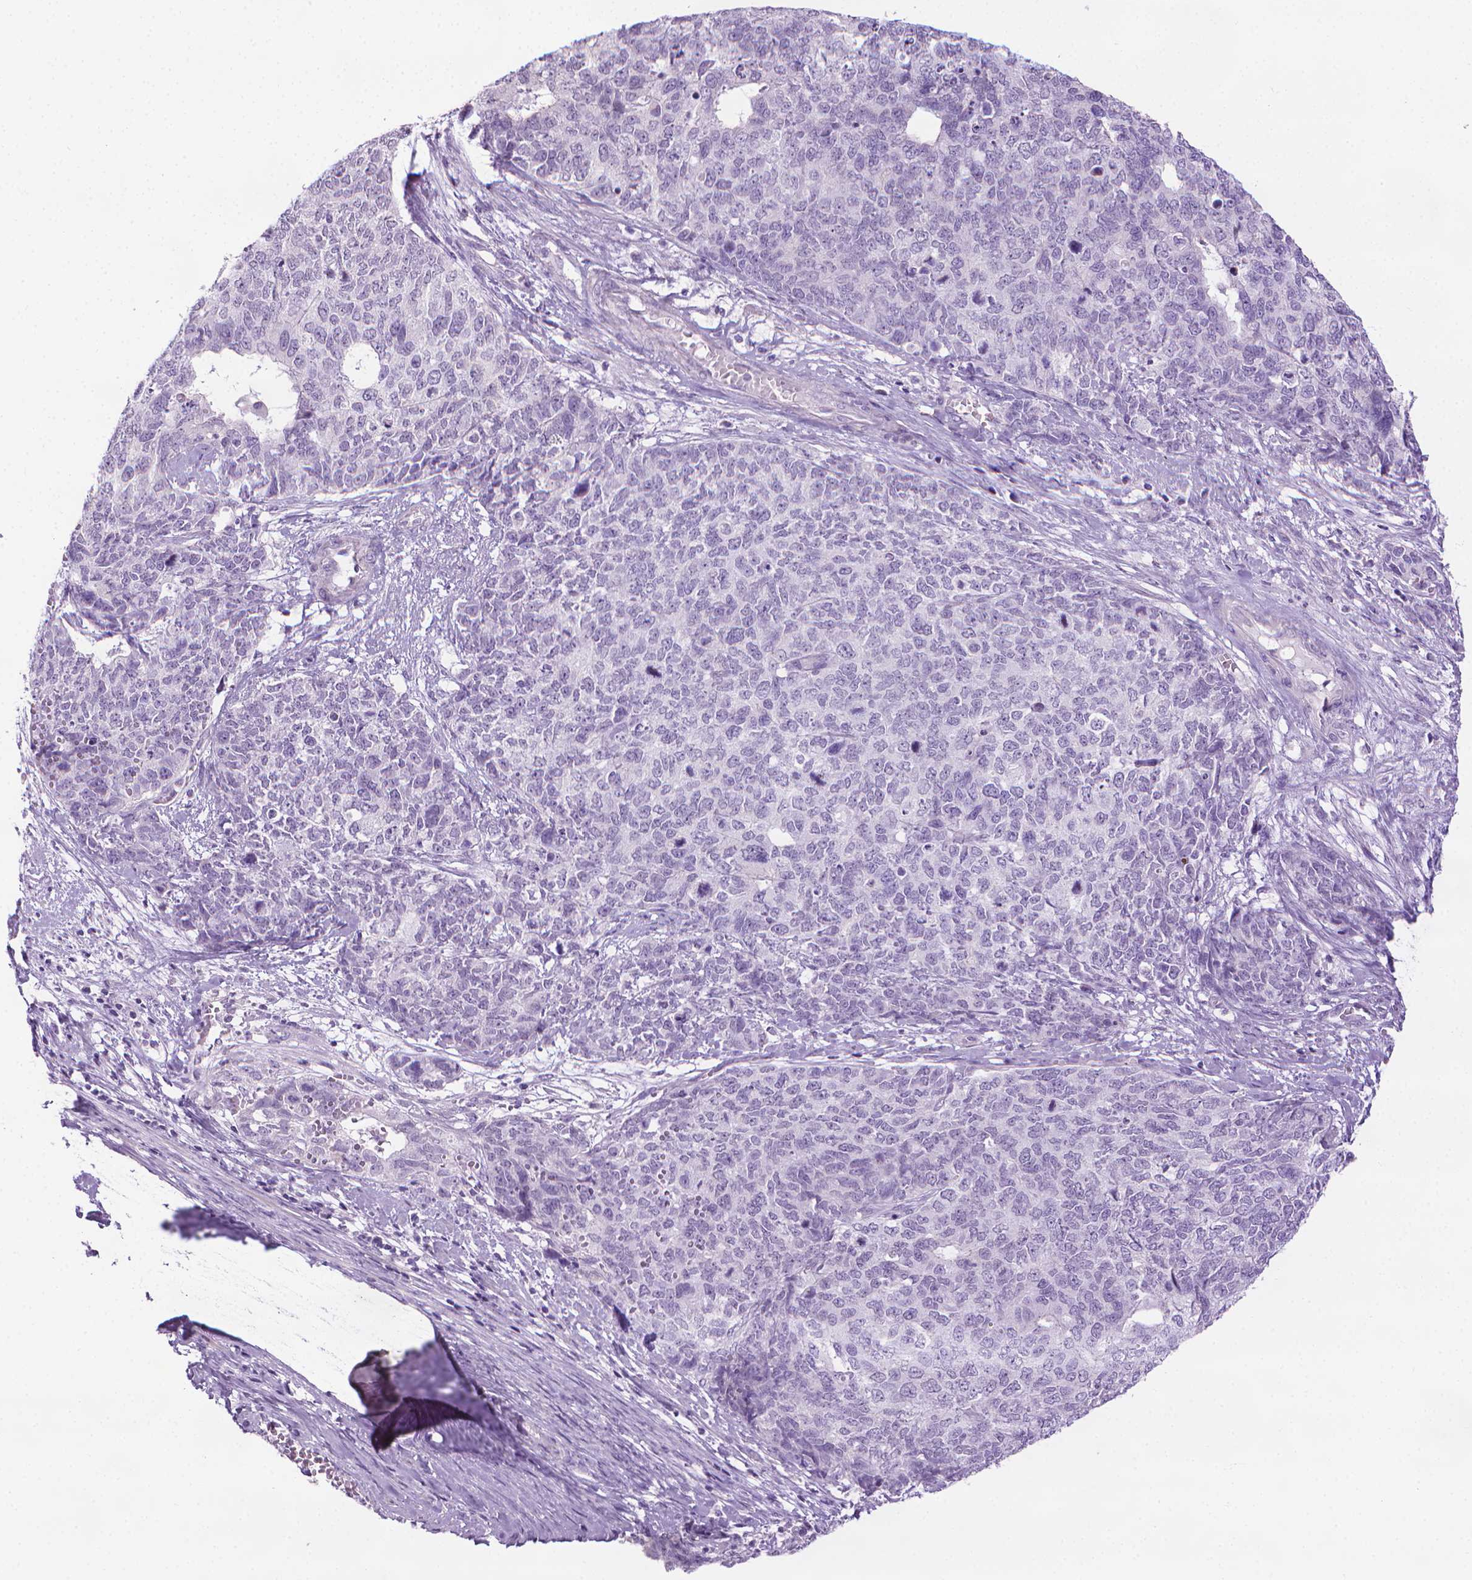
{"staining": {"intensity": "negative", "quantity": "none", "location": "none"}, "tissue": "cervical cancer", "cell_type": "Tumor cells", "image_type": "cancer", "snomed": [{"axis": "morphology", "description": "Squamous cell carcinoma, NOS"}, {"axis": "topography", "description": "Cervix"}], "caption": "Tumor cells show no significant protein positivity in cervical cancer (squamous cell carcinoma).", "gene": "DNAI7", "patient": {"sex": "female", "age": 63}}